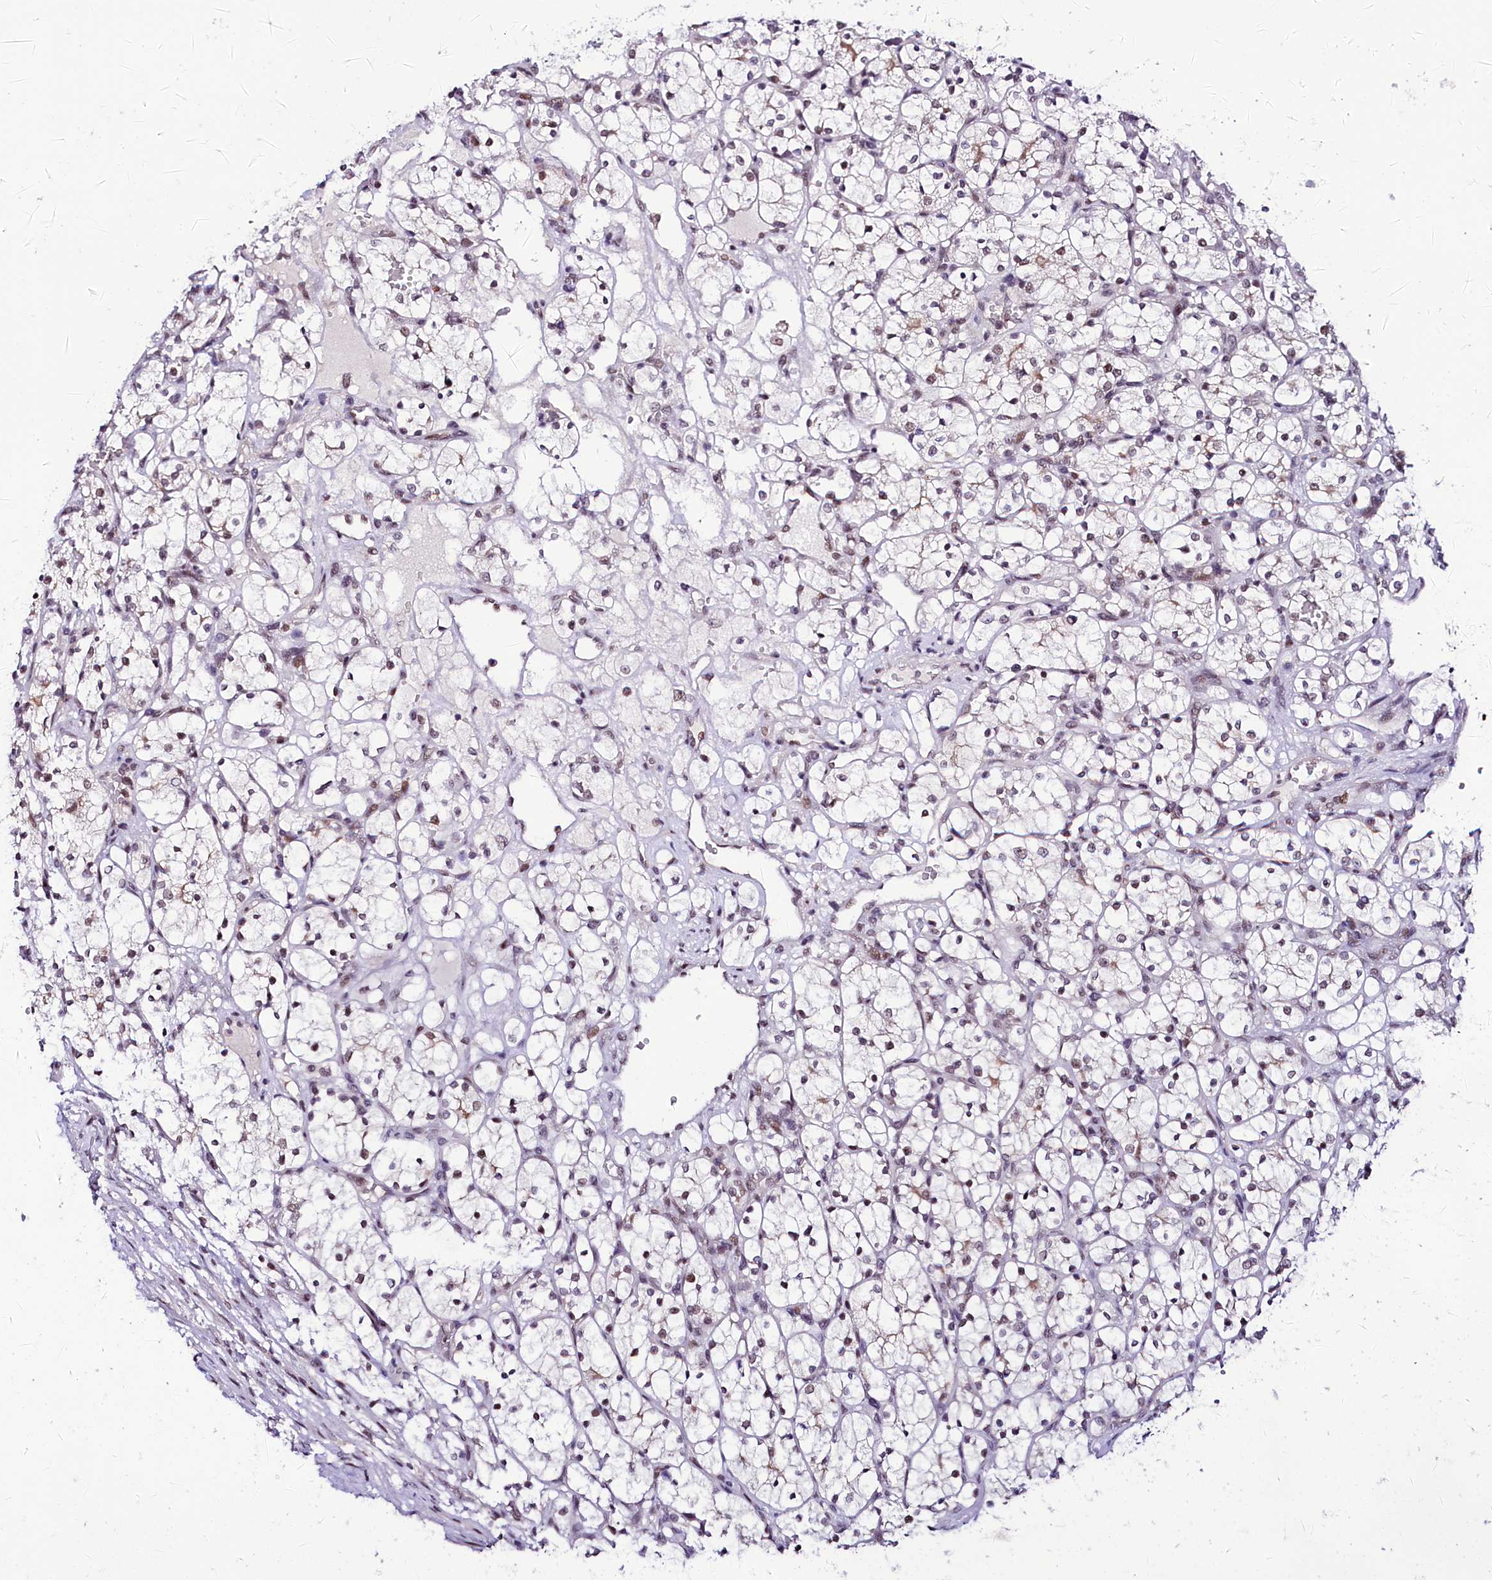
{"staining": {"intensity": "weak", "quantity": "<25%", "location": "nuclear"}, "tissue": "renal cancer", "cell_type": "Tumor cells", "image_type": "cancer", "snomed": [{"axis": "morphology", "description": "Adenocarcinoma, NOS"}, {"axis": "topography", "description": "Kidney"}], "caption": "Renal cancer (adenocarcinoma) stained for a protein using IHC demonstrates no staining tumor cells.", "gene": "SCAF11", "patient": {"sex": "female", "age": 69}}